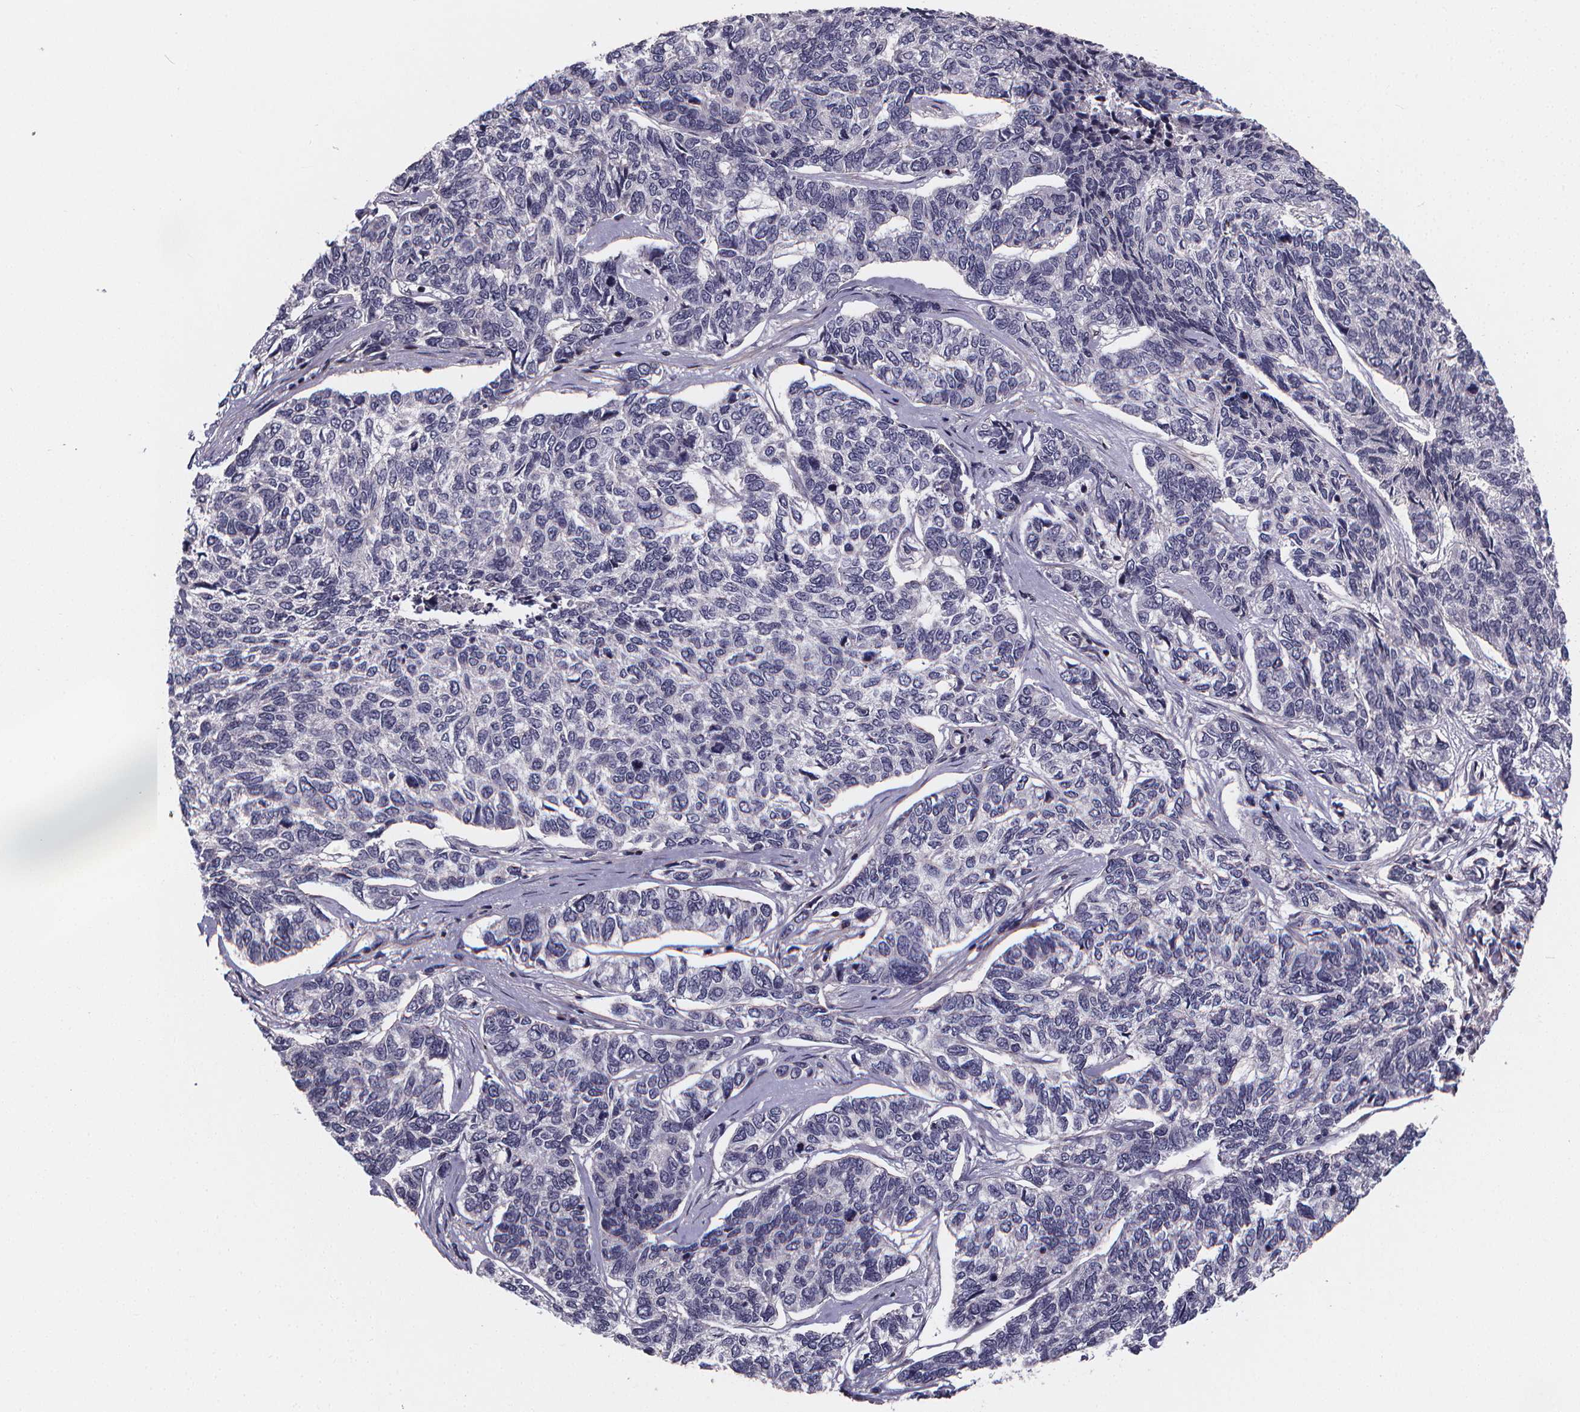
{"staining": {"intensity": "negative", "quantity": "none", "location": "none"}, "tissue": "skin cancer", "cell_type": "Tumor cells", "image_type": "cancer", "snomed": [{"axis": "morphology", "description": "Basal cell carcinoma"}, {"axis": "topography", "description": "Skin"}], "caption": "Basal cell carcinoma (skin) was stained to show a protein in brown. There is no significant staining in tumor cells.", "gene": "FBXW2", "patient": {"sex": "female", "age": 65}}